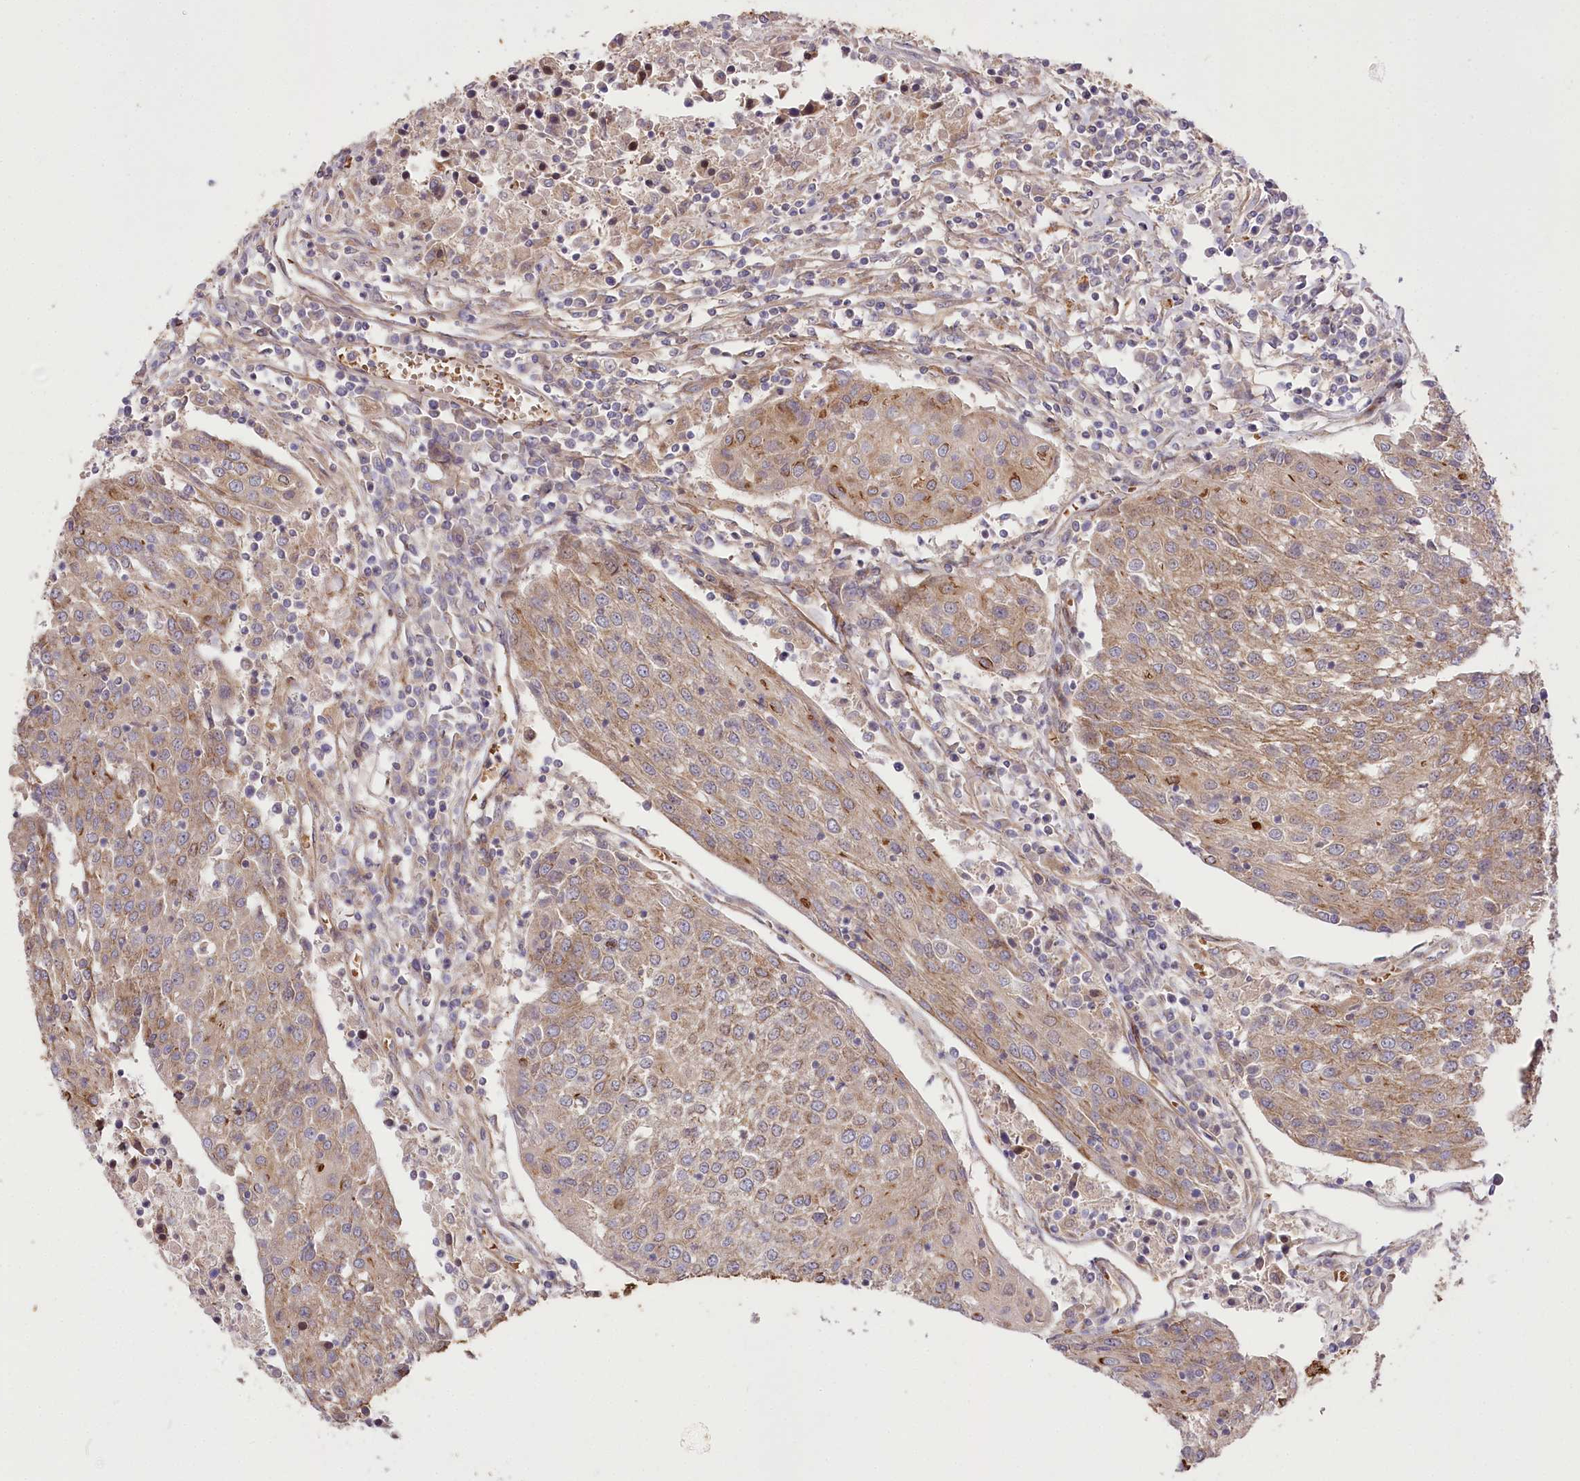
{"staining": {"intensity": "moderate", "quantity": ">75%", "location": "cytoplasmic/membranous"}, "tissue": "urothelial cancer", "cell_type": "Tumor cells", "image_type": "cancer", "snomed": [{"axis": "morphology", "description": "Urothelial carcinoma, High grade"}, {"axis": "topography", "description": "Urinary bladder"}], "caption": "Protein staining reveals moderate cytoplasmic/membranous positivity in approximately >75% of tumor cells in urothelial carcinoma (high-grade). Using DAB (3,3'-diaminobenzidine) (brown) and hematoxylin (blue) stains, captured at high magnification using brightfield microscopy.", "gene": "TRUB1", "patient": {"sex": "female", "age": 85}}